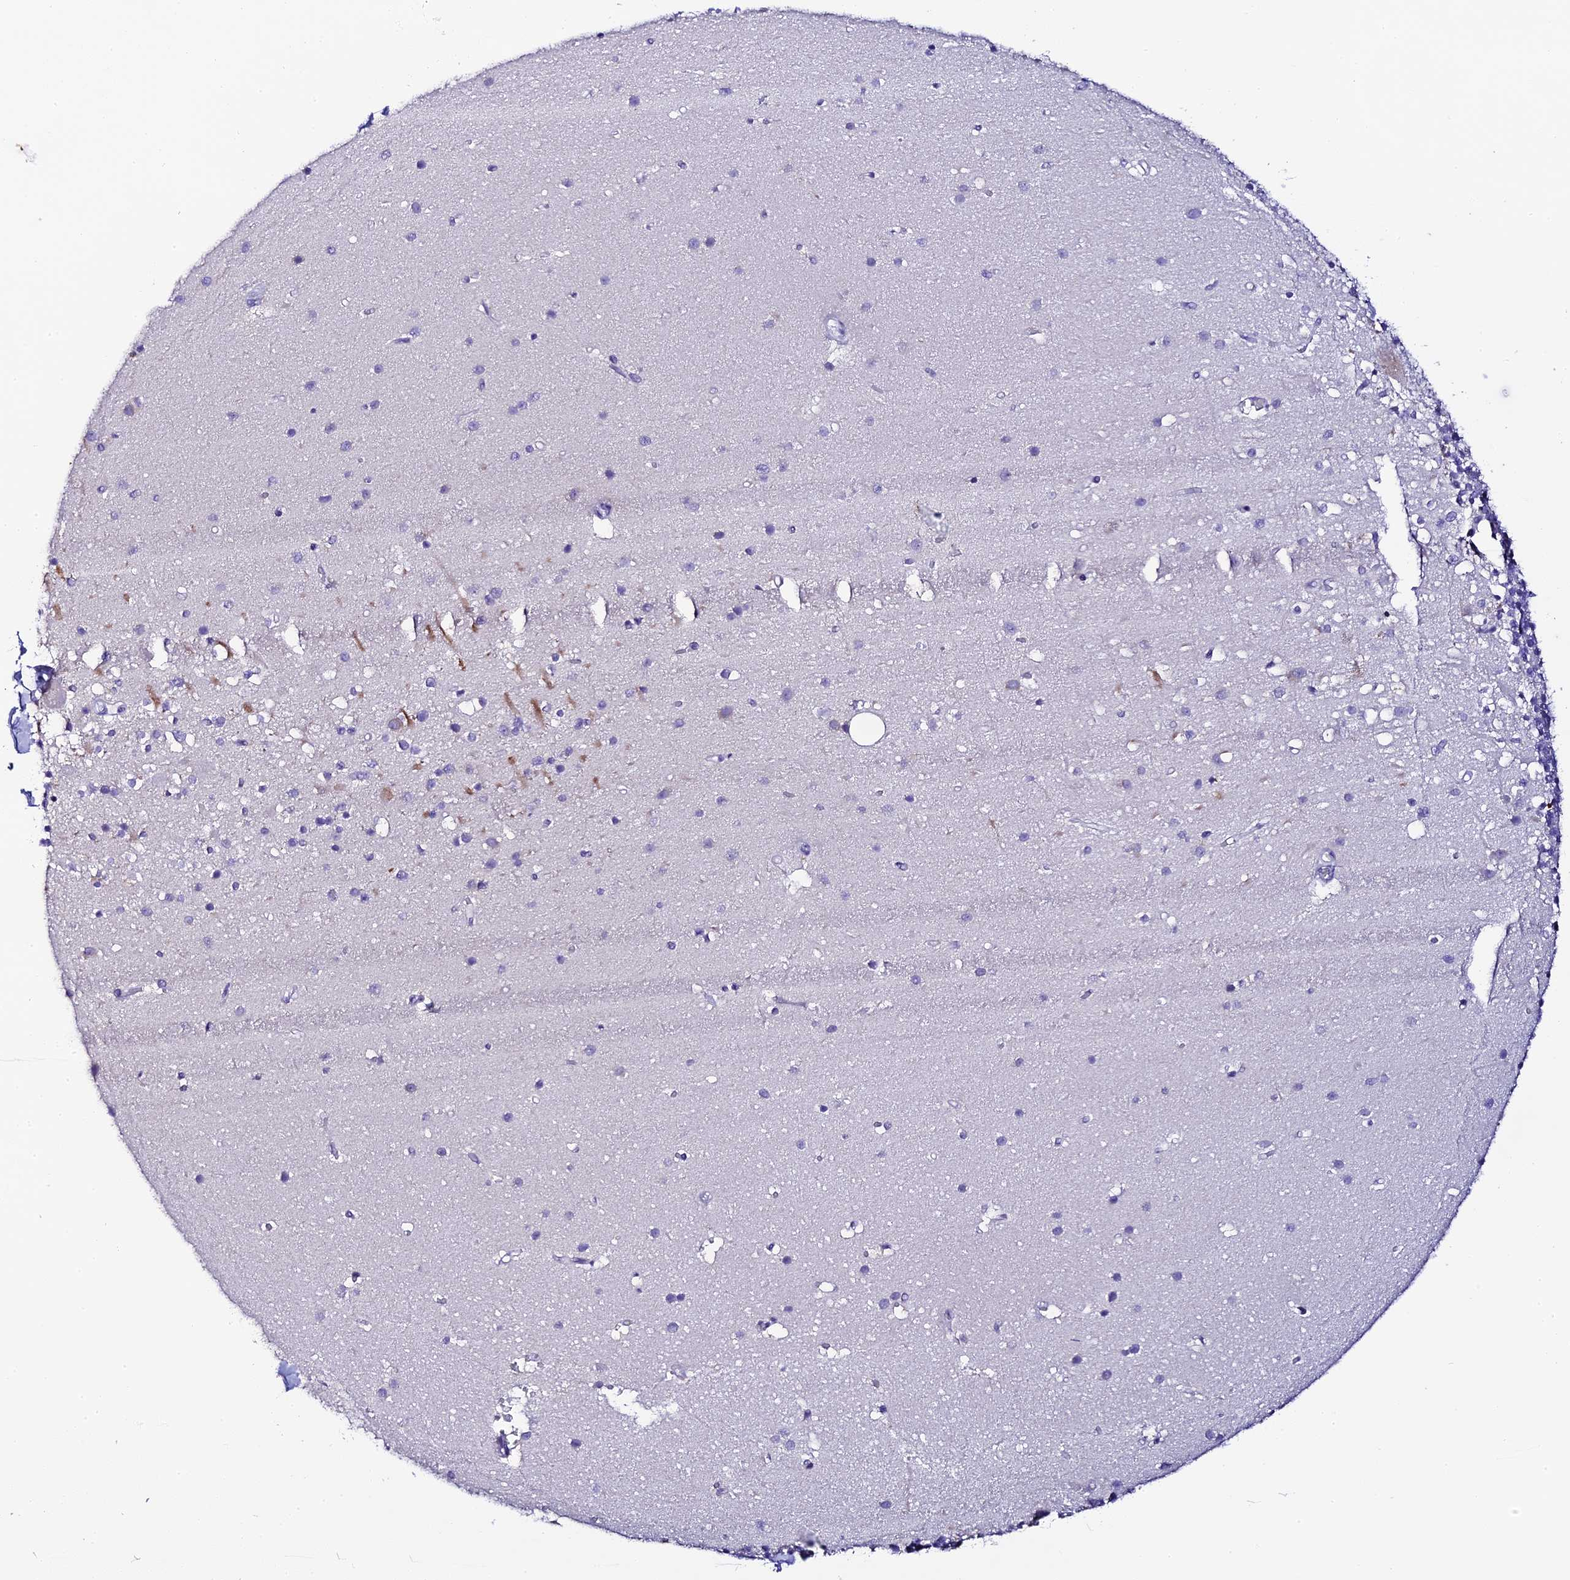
{"staining": {"intensity": "negative", "quantity": "none", "location": "none"}, "tissue": "cerebellum", "cell_type": "Cells in granular layer", "image_type": "normal", "snomed": [{"axis": "morphology", "description": "Normal tissue, NOS"}, {"axis": "topography", "description": "Cerebellum"}], "caption": "Cerebellum was stained to show a protein in brown. There is no significant positivity in cells in granular layer. Nuclei are stained in blue.", "gene": "C12orf29", "patient": {"sex": "male", "age": 54}}